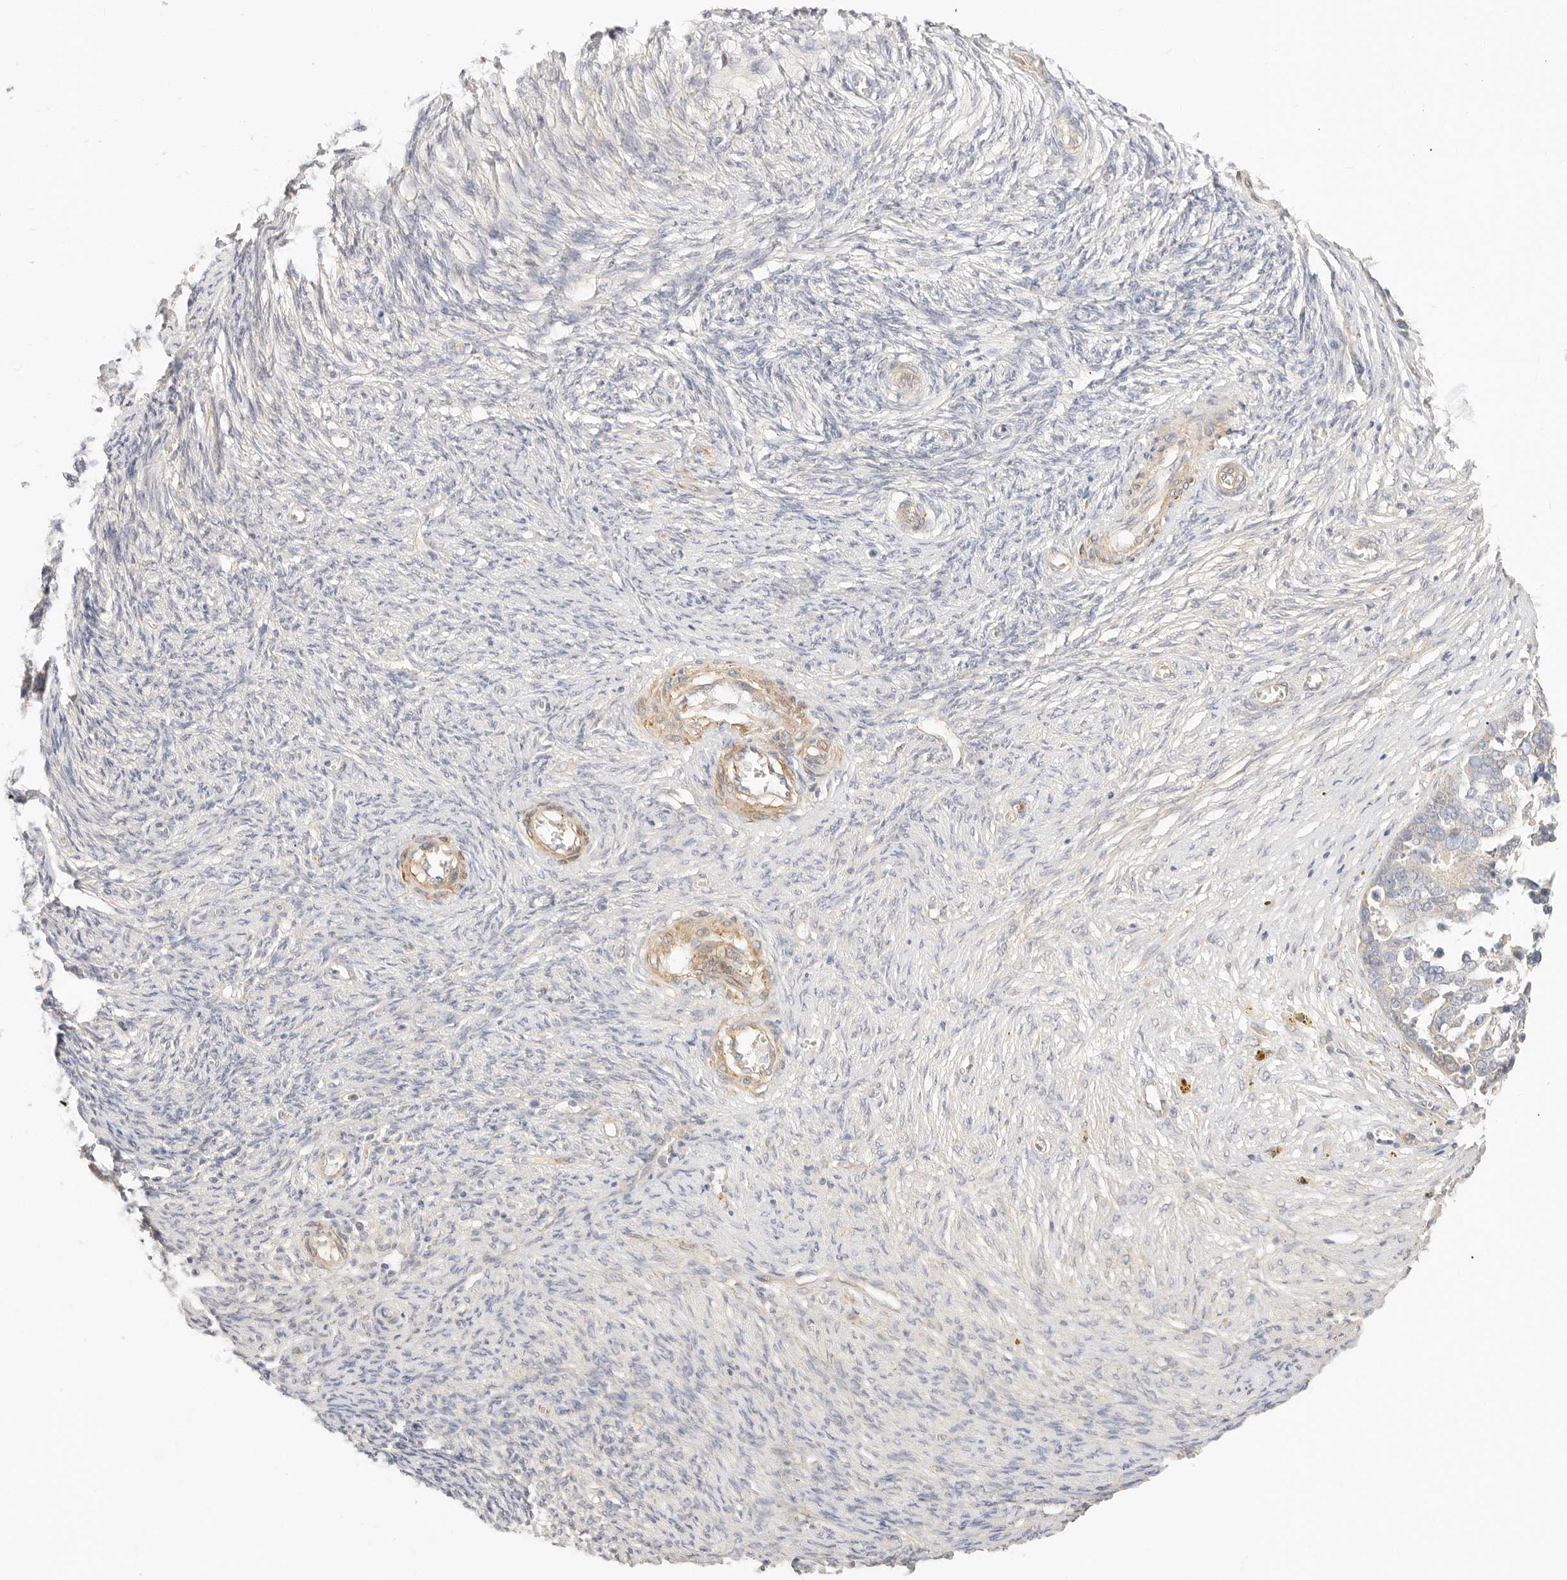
{"staining": {"intensity": "weak", "quantity": "<25%", "location": "cytoplasmic/membranous"}, "tissue": "ovarian cancer", "cell_type": "Tumor cells", "image_type": "cancer", "snomed": [{"axis": "morphology", "description": "Cystadenocarcinoma, serous, NOS"}, {"axis": "topography", "description": "Ovary"}], "caption": "A micrograph of human ovarian serous cystadenocarcinoma is negative for staining in tumor cells.", "gene": "UBXN10", "patient": {"sex": "female", "age": 44}}